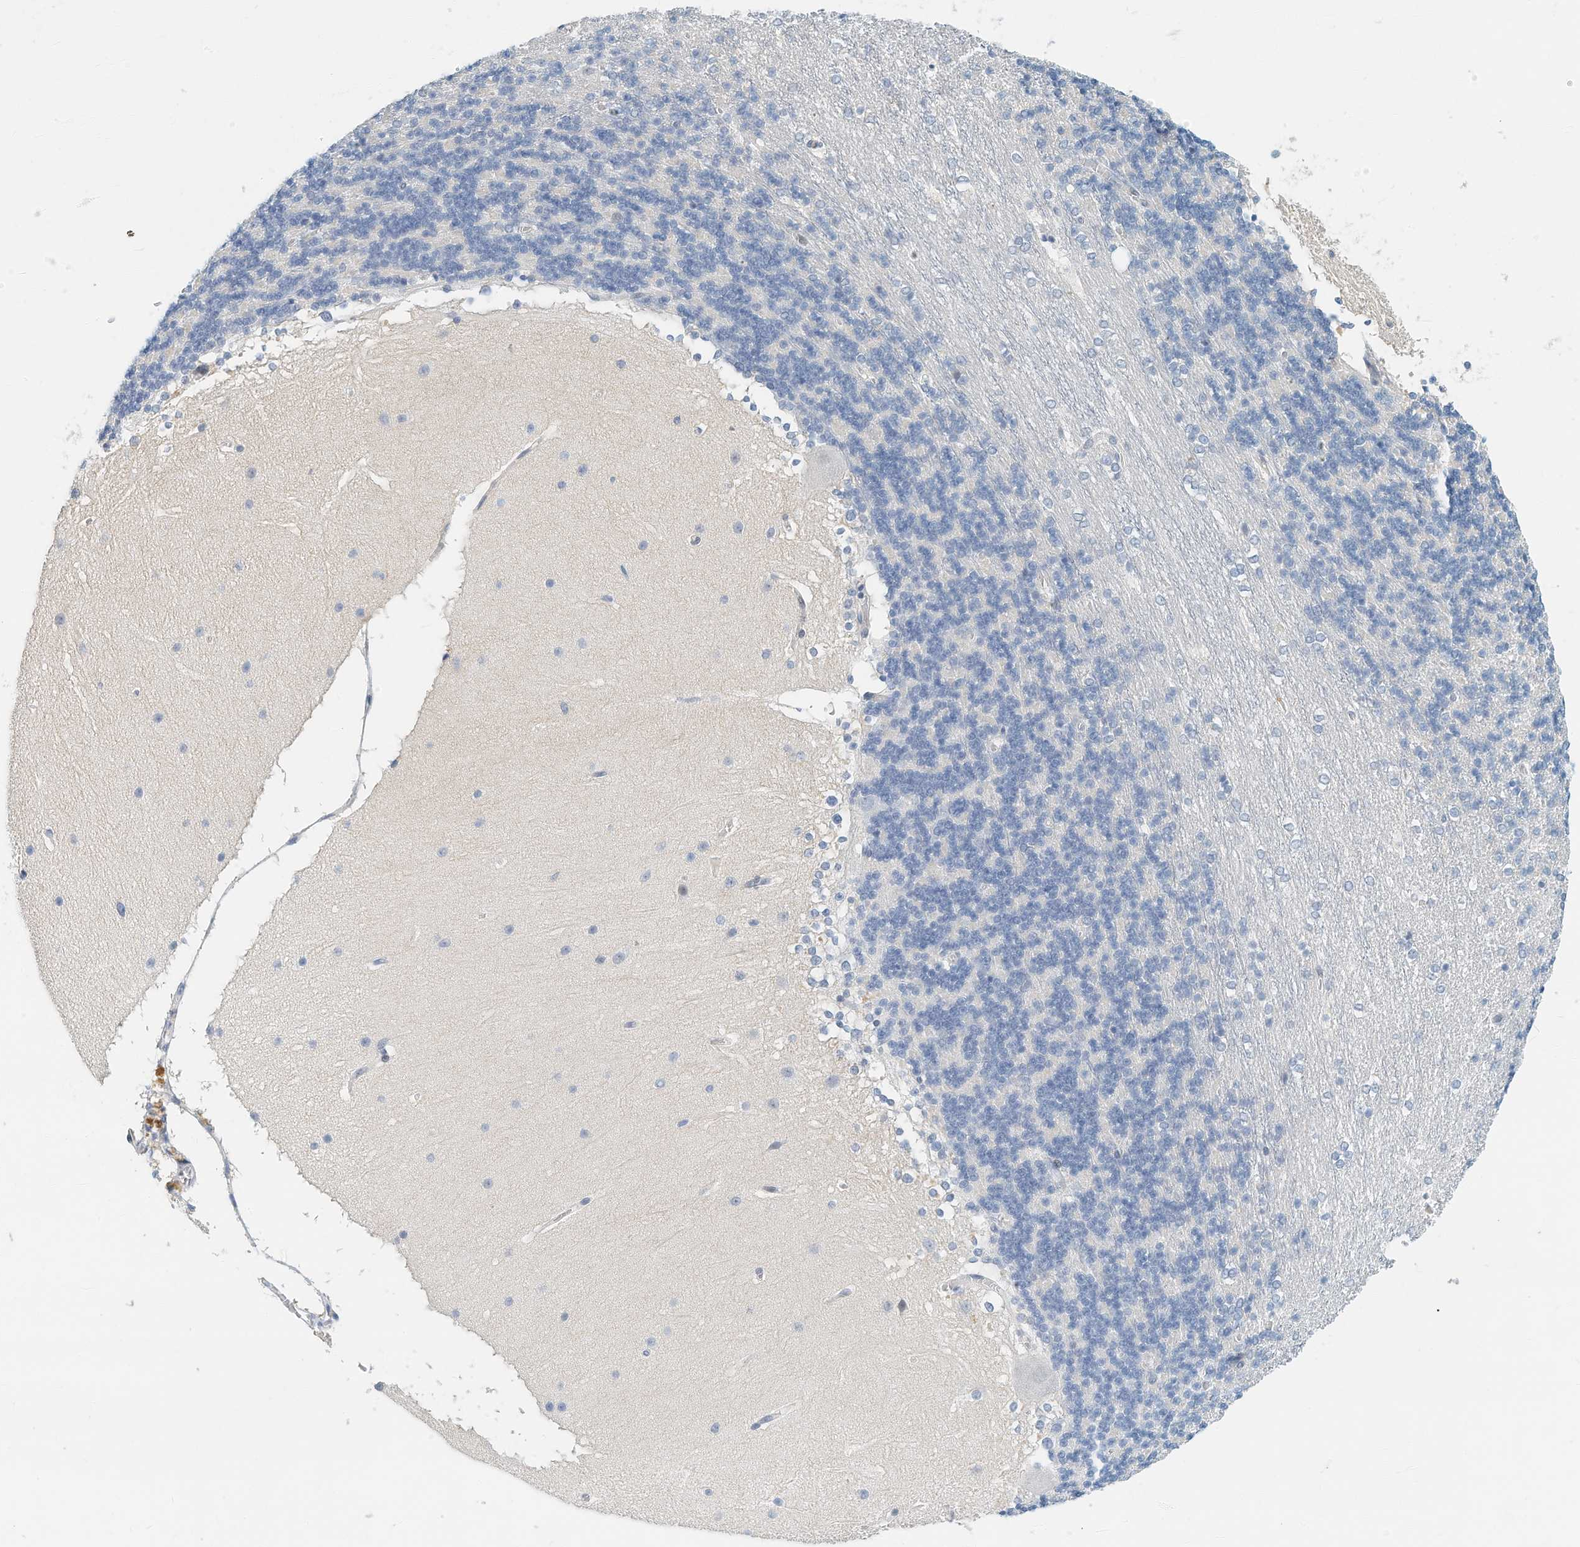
{"staining": {"intensity": "negative", "quantity": "none", "location": "none"}, "tissue": "cerebellum", "cell_type": "Cells in granular layer", "image_type": "normal", "snomed": [{"axis": "morphology", "description": "Normal tissue, NOS"}, {"axis": "topography", "description": "Cerebellum"}], "caption": "Cerebellum was stained to show a protein in brown. There is no significant positivity in cells in granular layer. (IHC, brightfield microscopy, high magnification).", "gene": "ARHGAP28", "patient": {"sex": "female", "age": 19}}